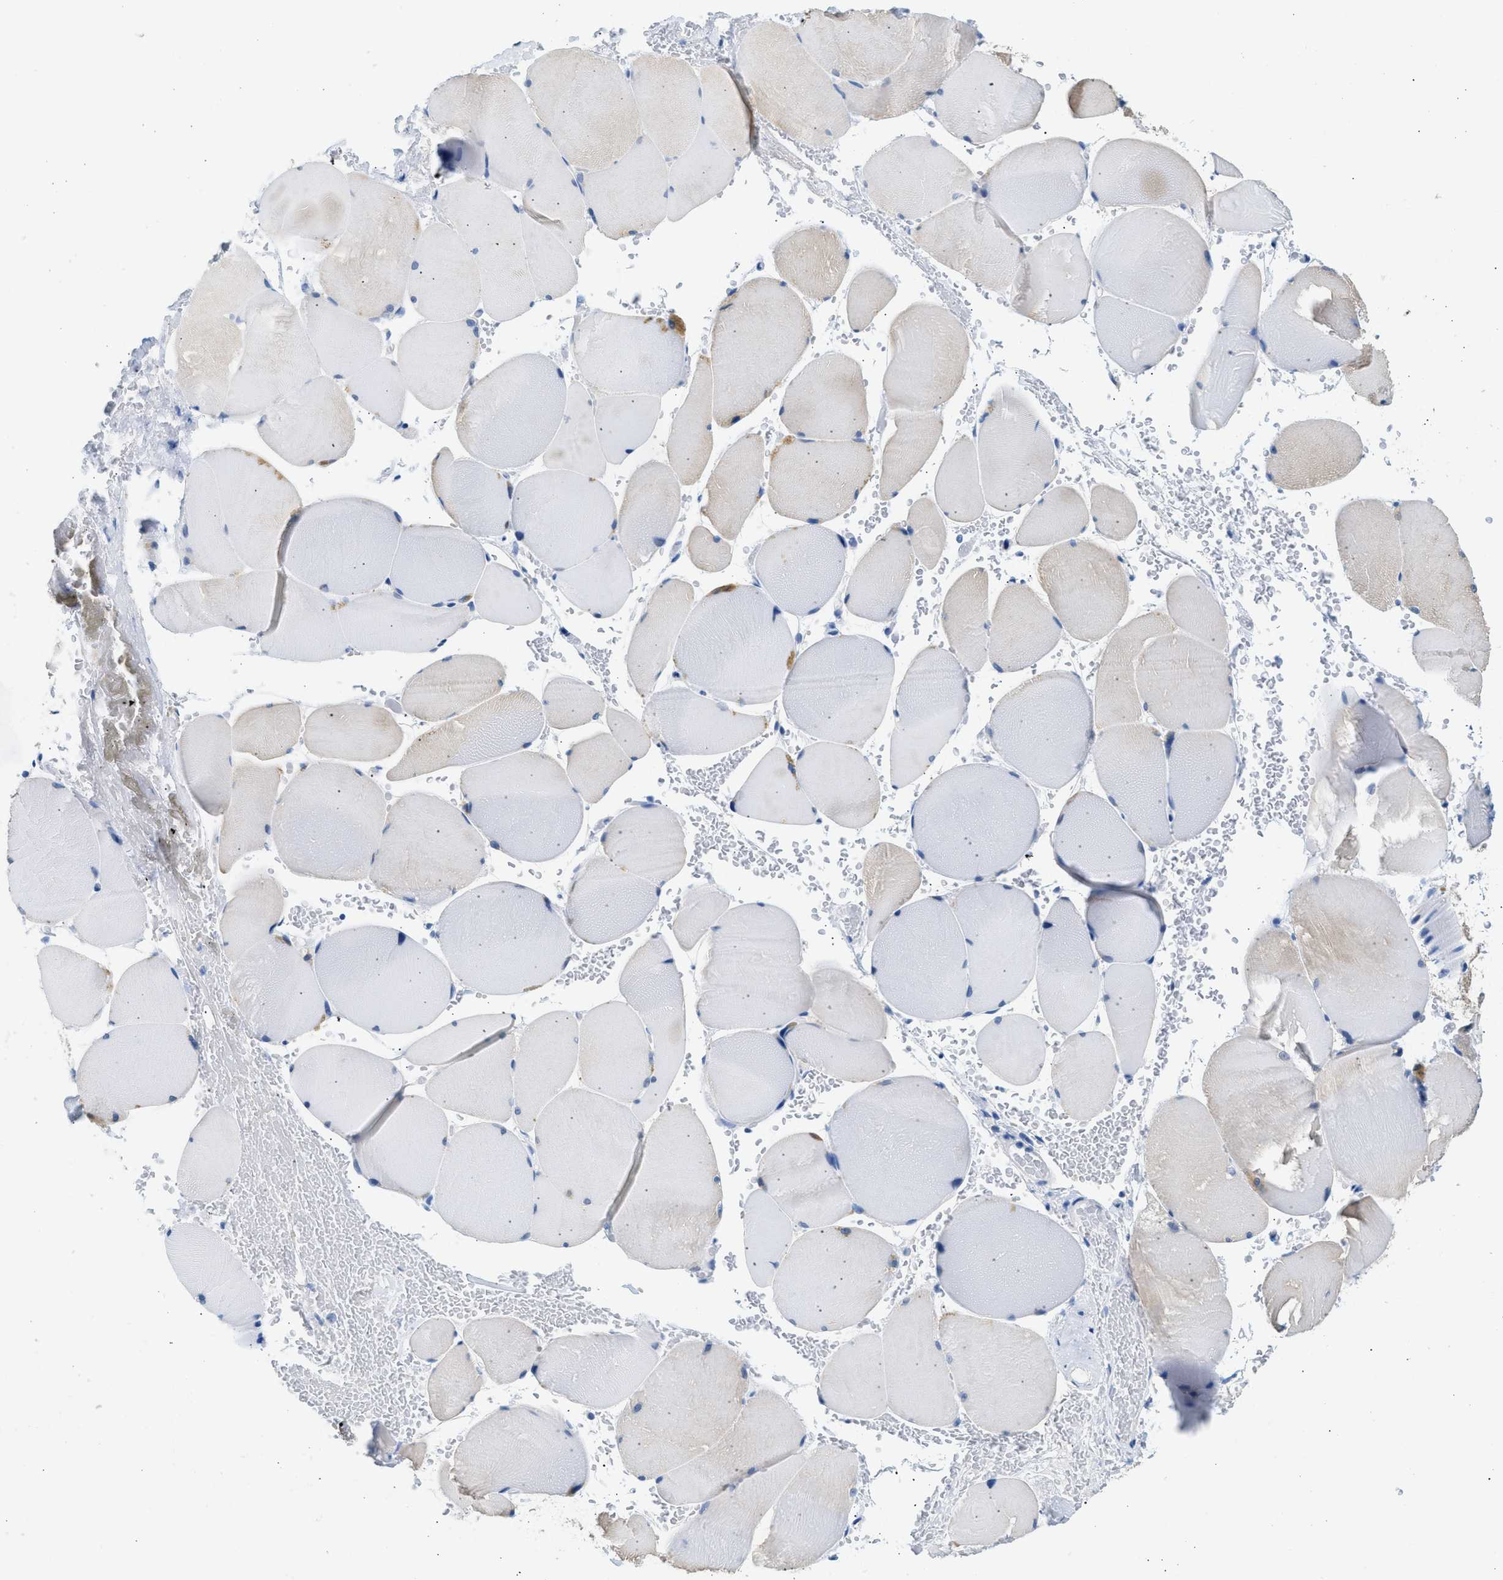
{"staining": {"intensity": "weak", "quantity": "<25%", "location": "cytoplasmic/membranous"}, "tissue": "skeletal muscle", "cell_type": "Myocytes", "image_type": "normal", "snomed": [{"axis": "morphology", "description": "Normal tissue, NOS"}, {"axis": "topography", "description": "Skin"}, {"axis": "topography", "description": "Skeletal muscle"}], "caption": "Immunohistochemistry of normal skeletal muscle exhibits no expression in myocytes.", "gene": "SPAM1", "patient": {"sex": "male", "age": 83}}